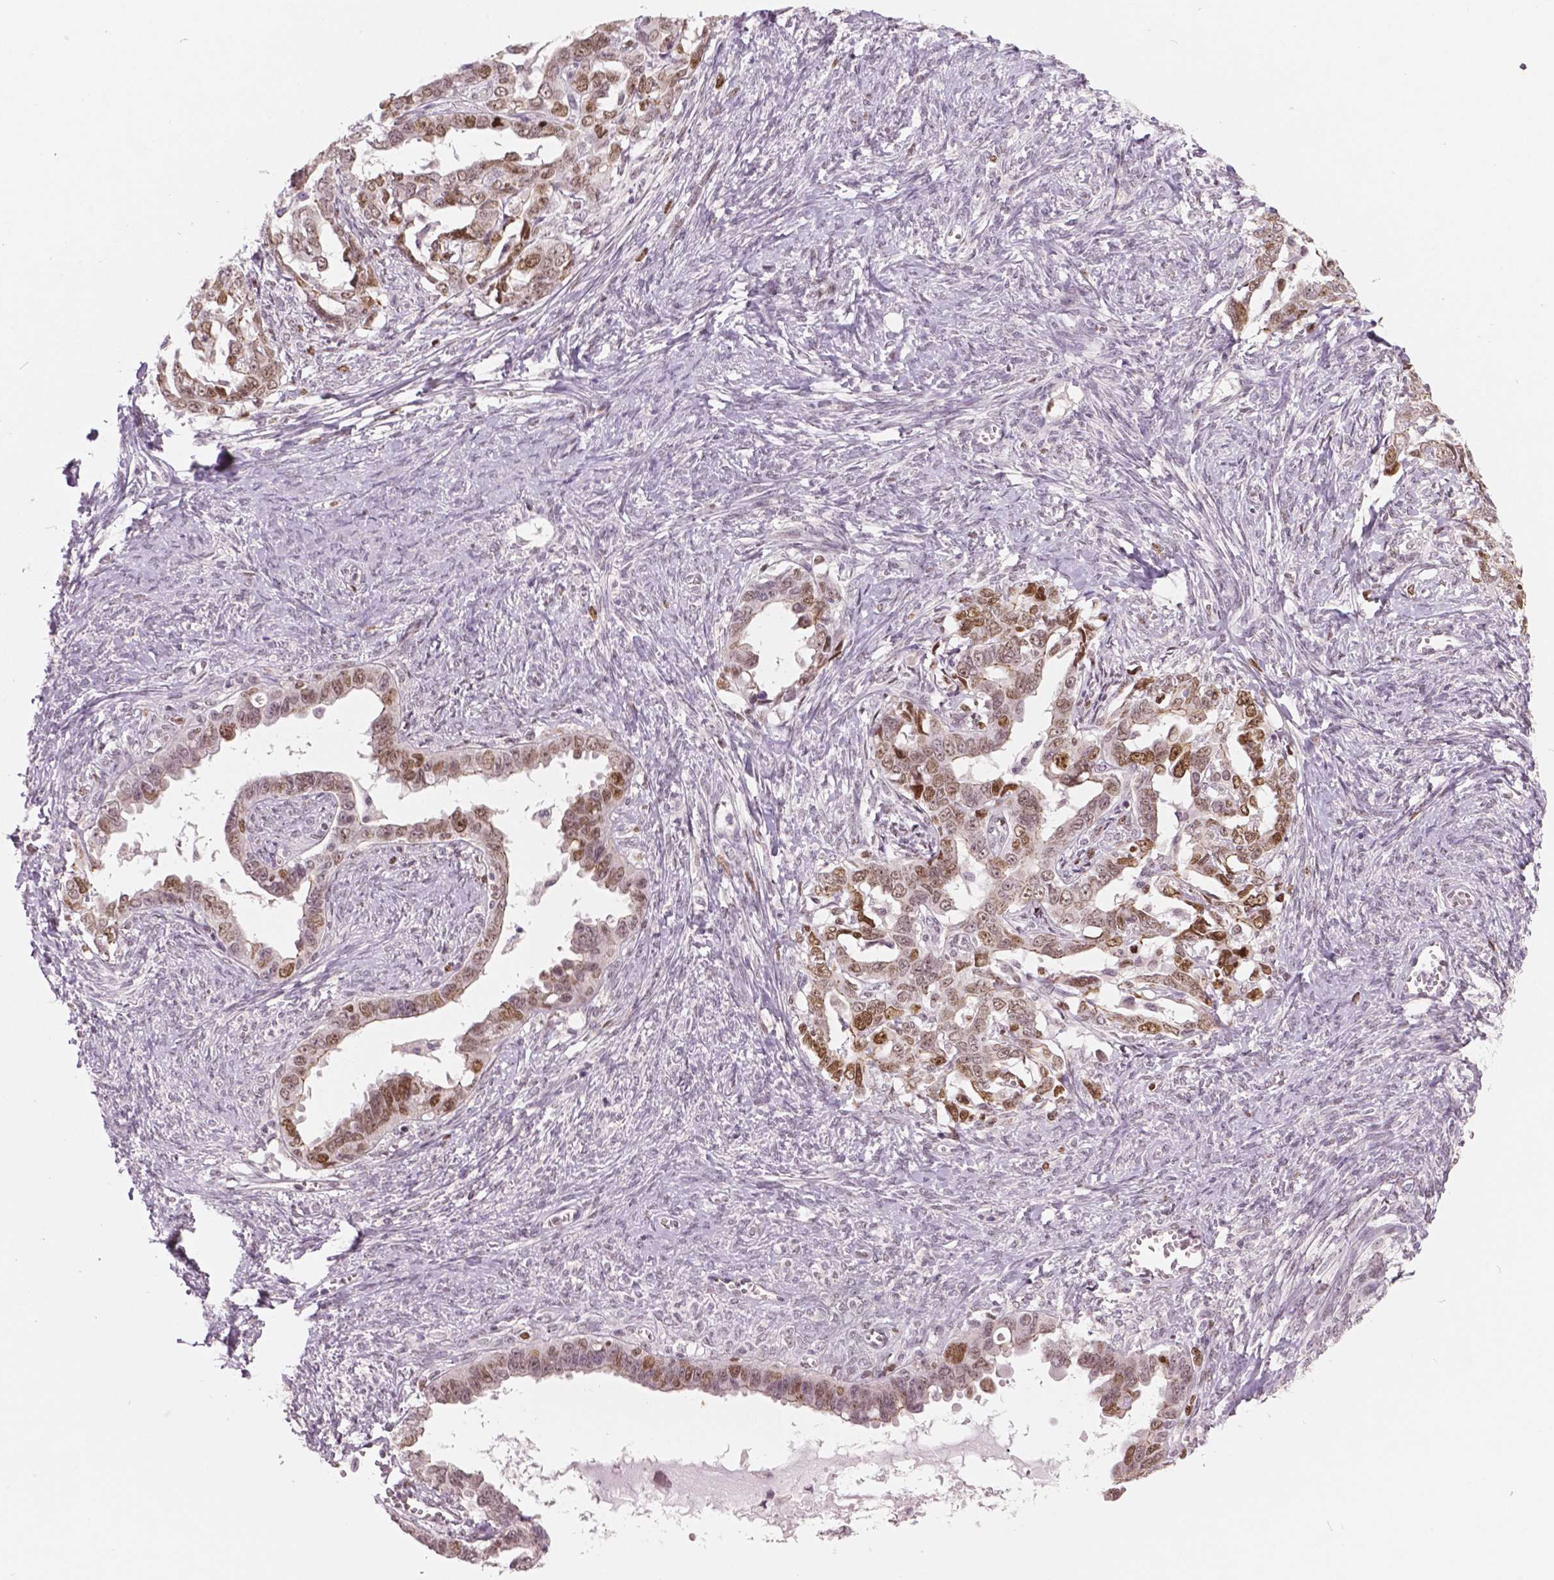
{"staining": {"intensity": "moderate", "quantity": "25%-75%", "location": "nuclear"}, "tissue": "ovarian cancer", "cell_type": "Tumor cells", "image_type": "cancer", "snomed": [{"axis": "morphology", "description": "Cystadenocarcinoma, serous, NOS"}, {"axis": "topography", "description": "Ovary"}], "caption": "Ovarian cancer stained with a protein marker displays moderate staining in tumor cells.", "gene": "NSD2", "patient": {"sex": "female", "age": 69}}